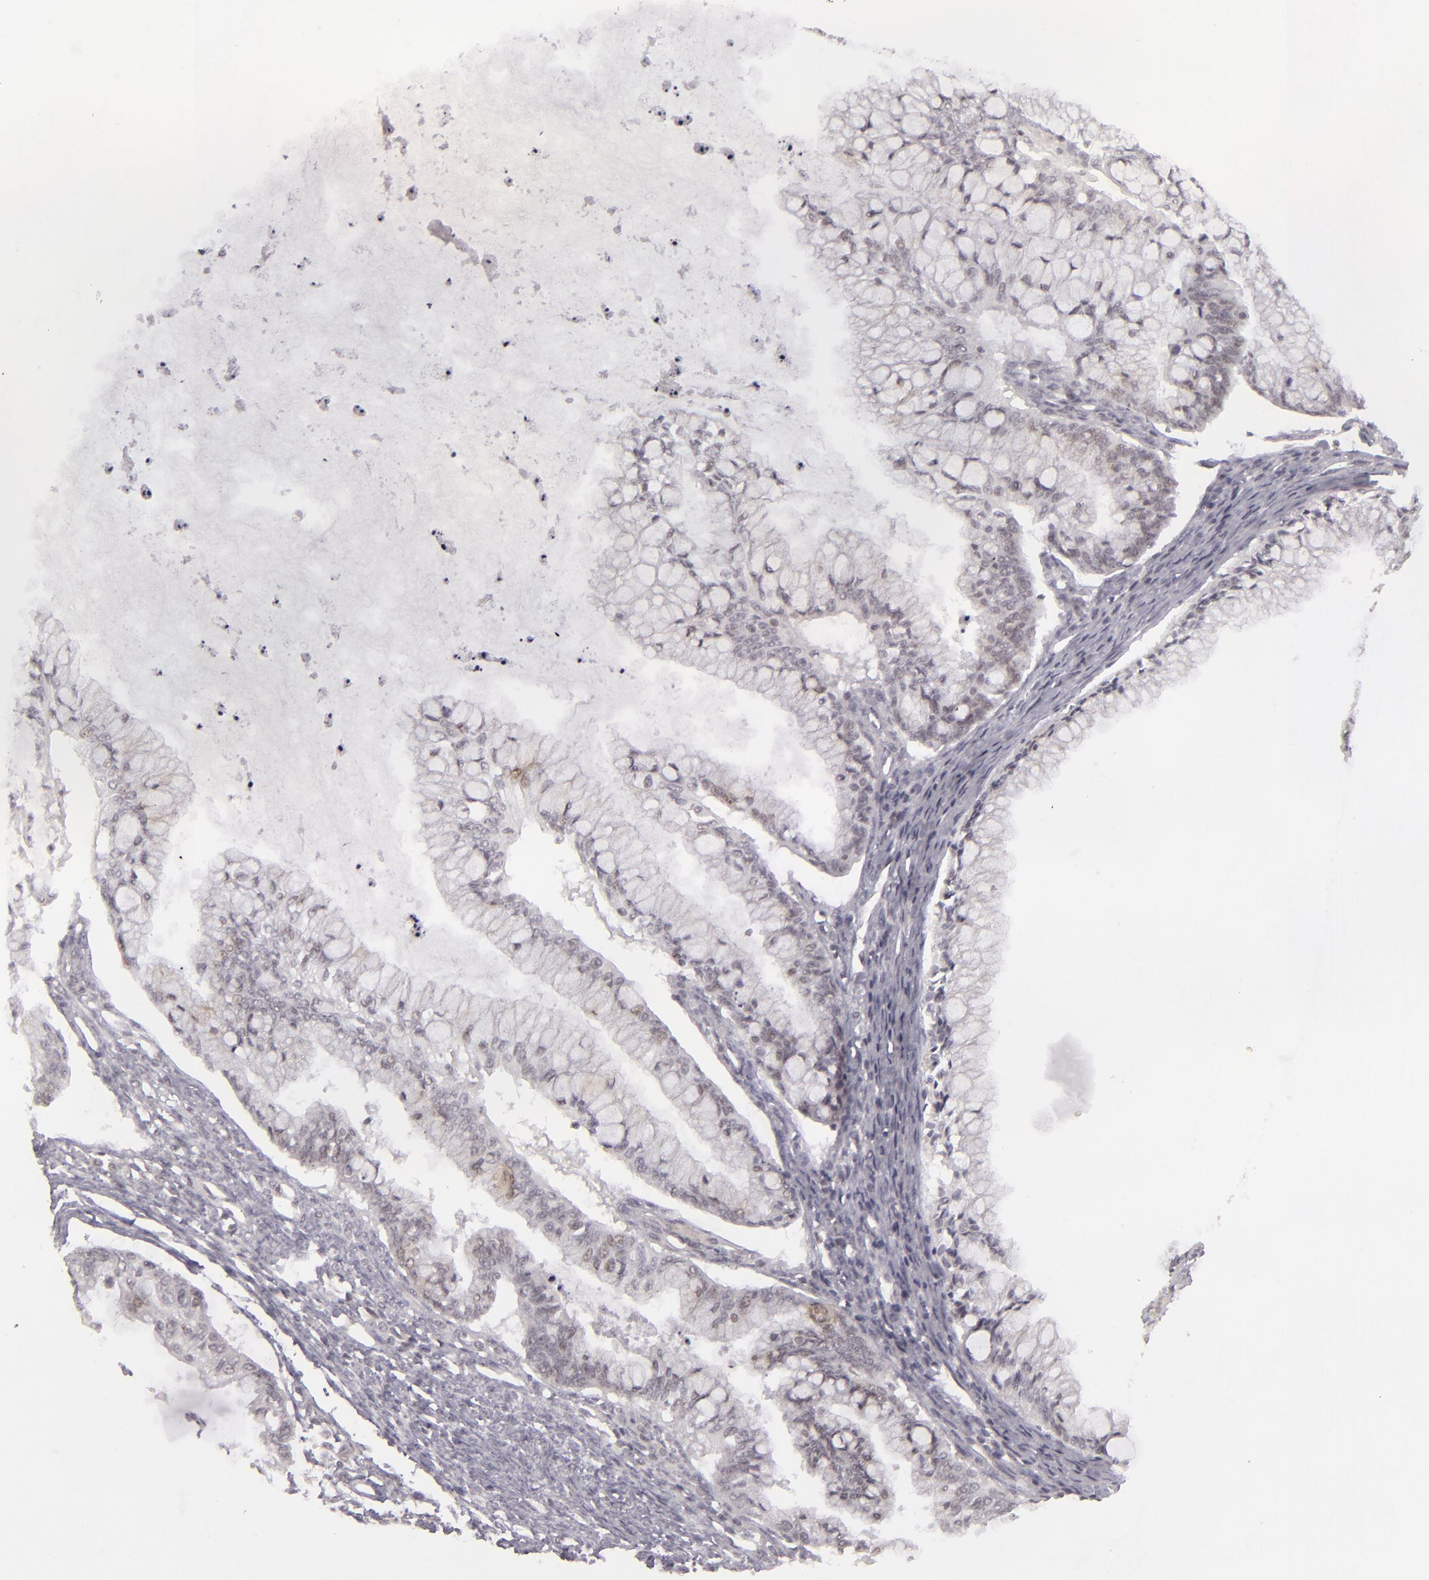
{"staining": {"intensity": "weak", "quantity": "<25%", "location": "cytoplasmic/membranous,nuclear"}, "tissue": "ovarian cancer", "cell_type": "Tumor cells", "image_type": "cancer", "snomed": [{"axis": "morphology", "description": "Cystadenocarcinoma, mucinous, NOS"}, {"axis": "topography", "description": "Ovary"}], "caption": "DAB immunohistochemical staining of human ovarian cancer reveals no significant staining in tumor cells. The staining was performed using DAB to visualize the protein expression in brown, while the nuclei were stained in blue with hematoxylin (Magnification: 20x).", "gene": "SIX1", "patient": {"sex": "female", "age": 57}}